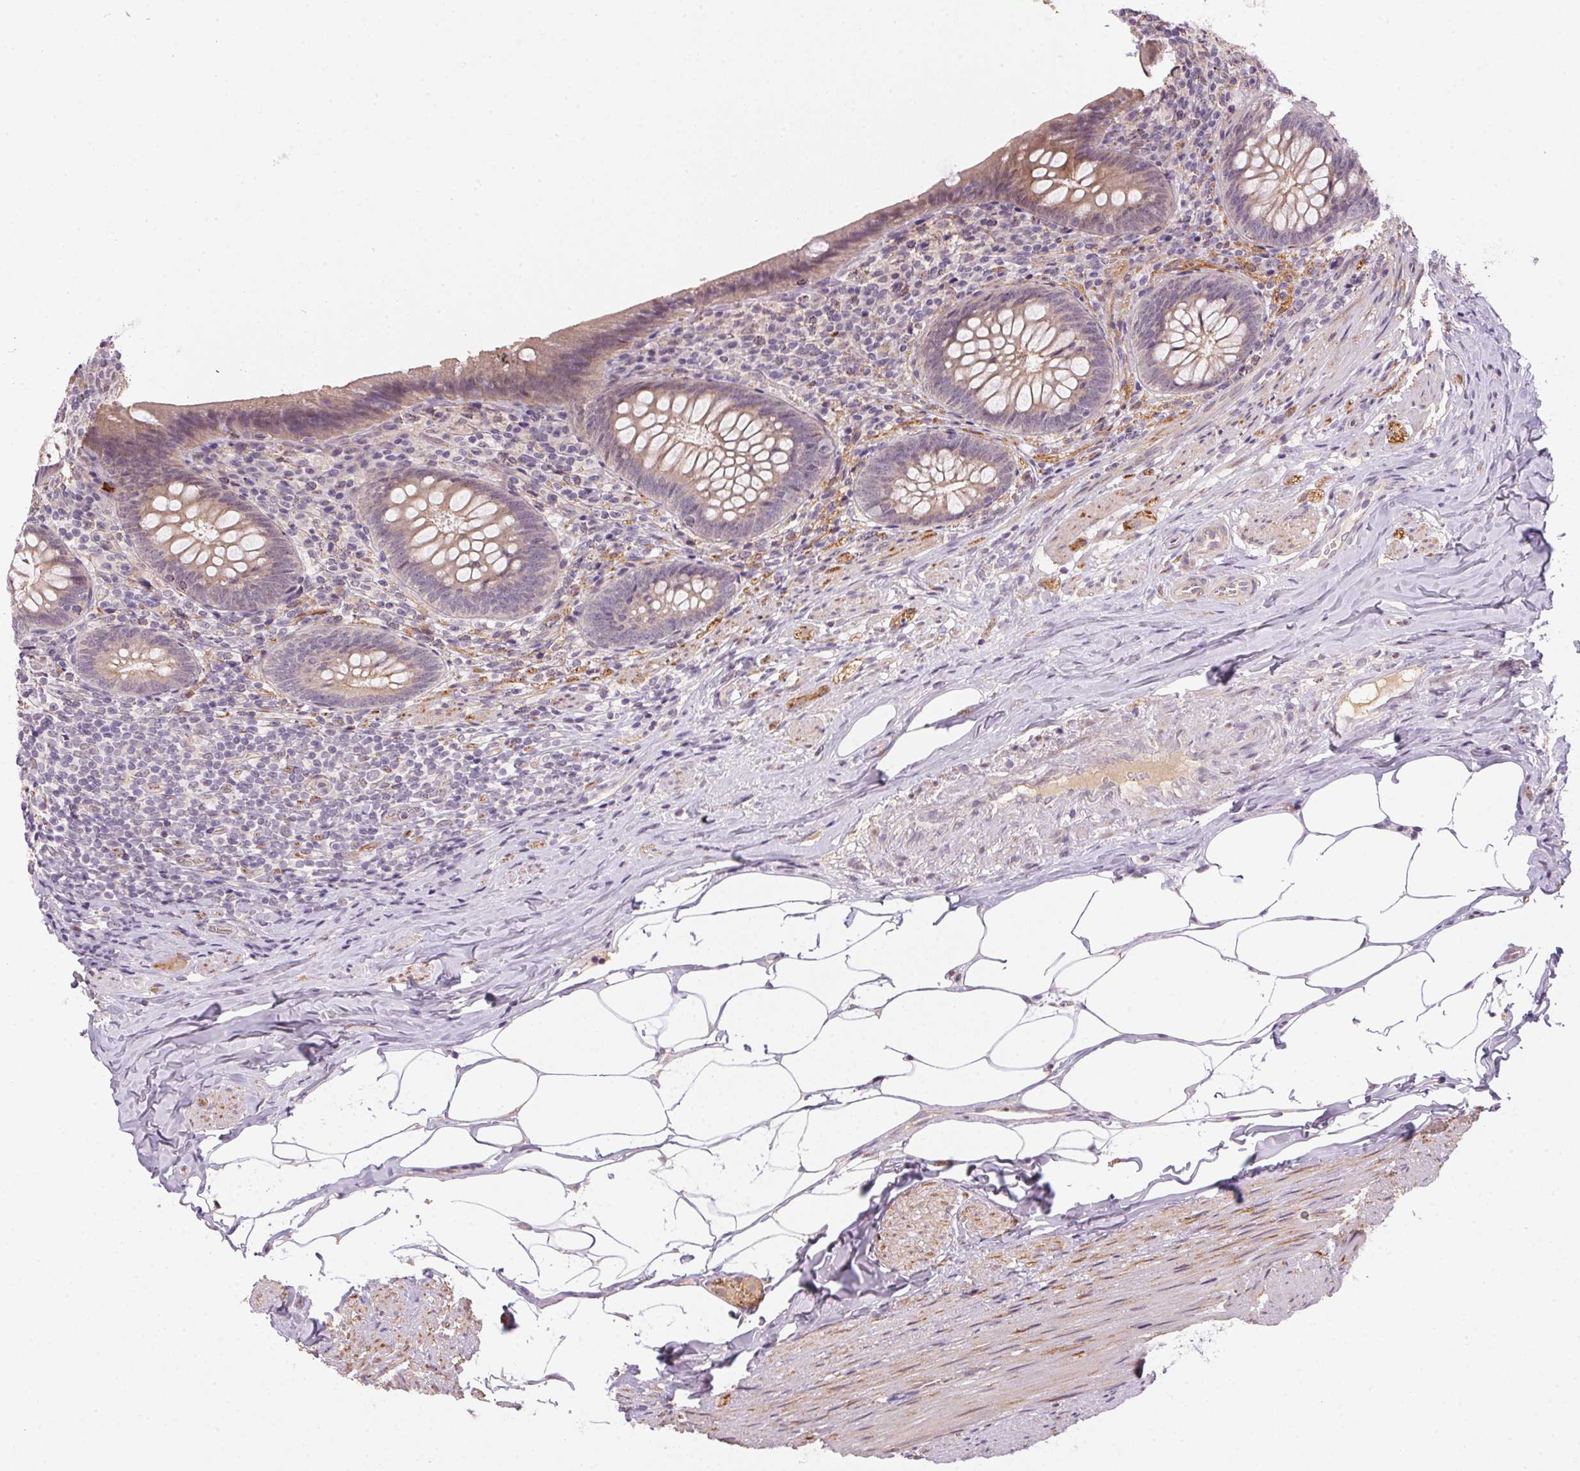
{"staining": {"intensity": "weak", "quantity": "<25%", "location": "cytoplasmic/membranous"}, "tissue": "appendix", "cell_type": "Glandular cells", "image_type": "normal", "snomed": [{"axis": "morphology", "description": "Normal tissue, NOS"}, {"axis": "topography", "description": "Appendix"}], "caption": "Glandular cells show no significant protein expression in normal appendix. (DAB immunohistochemistry visualized using brightfield microscopy, high magnification).", "gene": "CFAP92", "patient": {"sex": "male", "age": 47}}